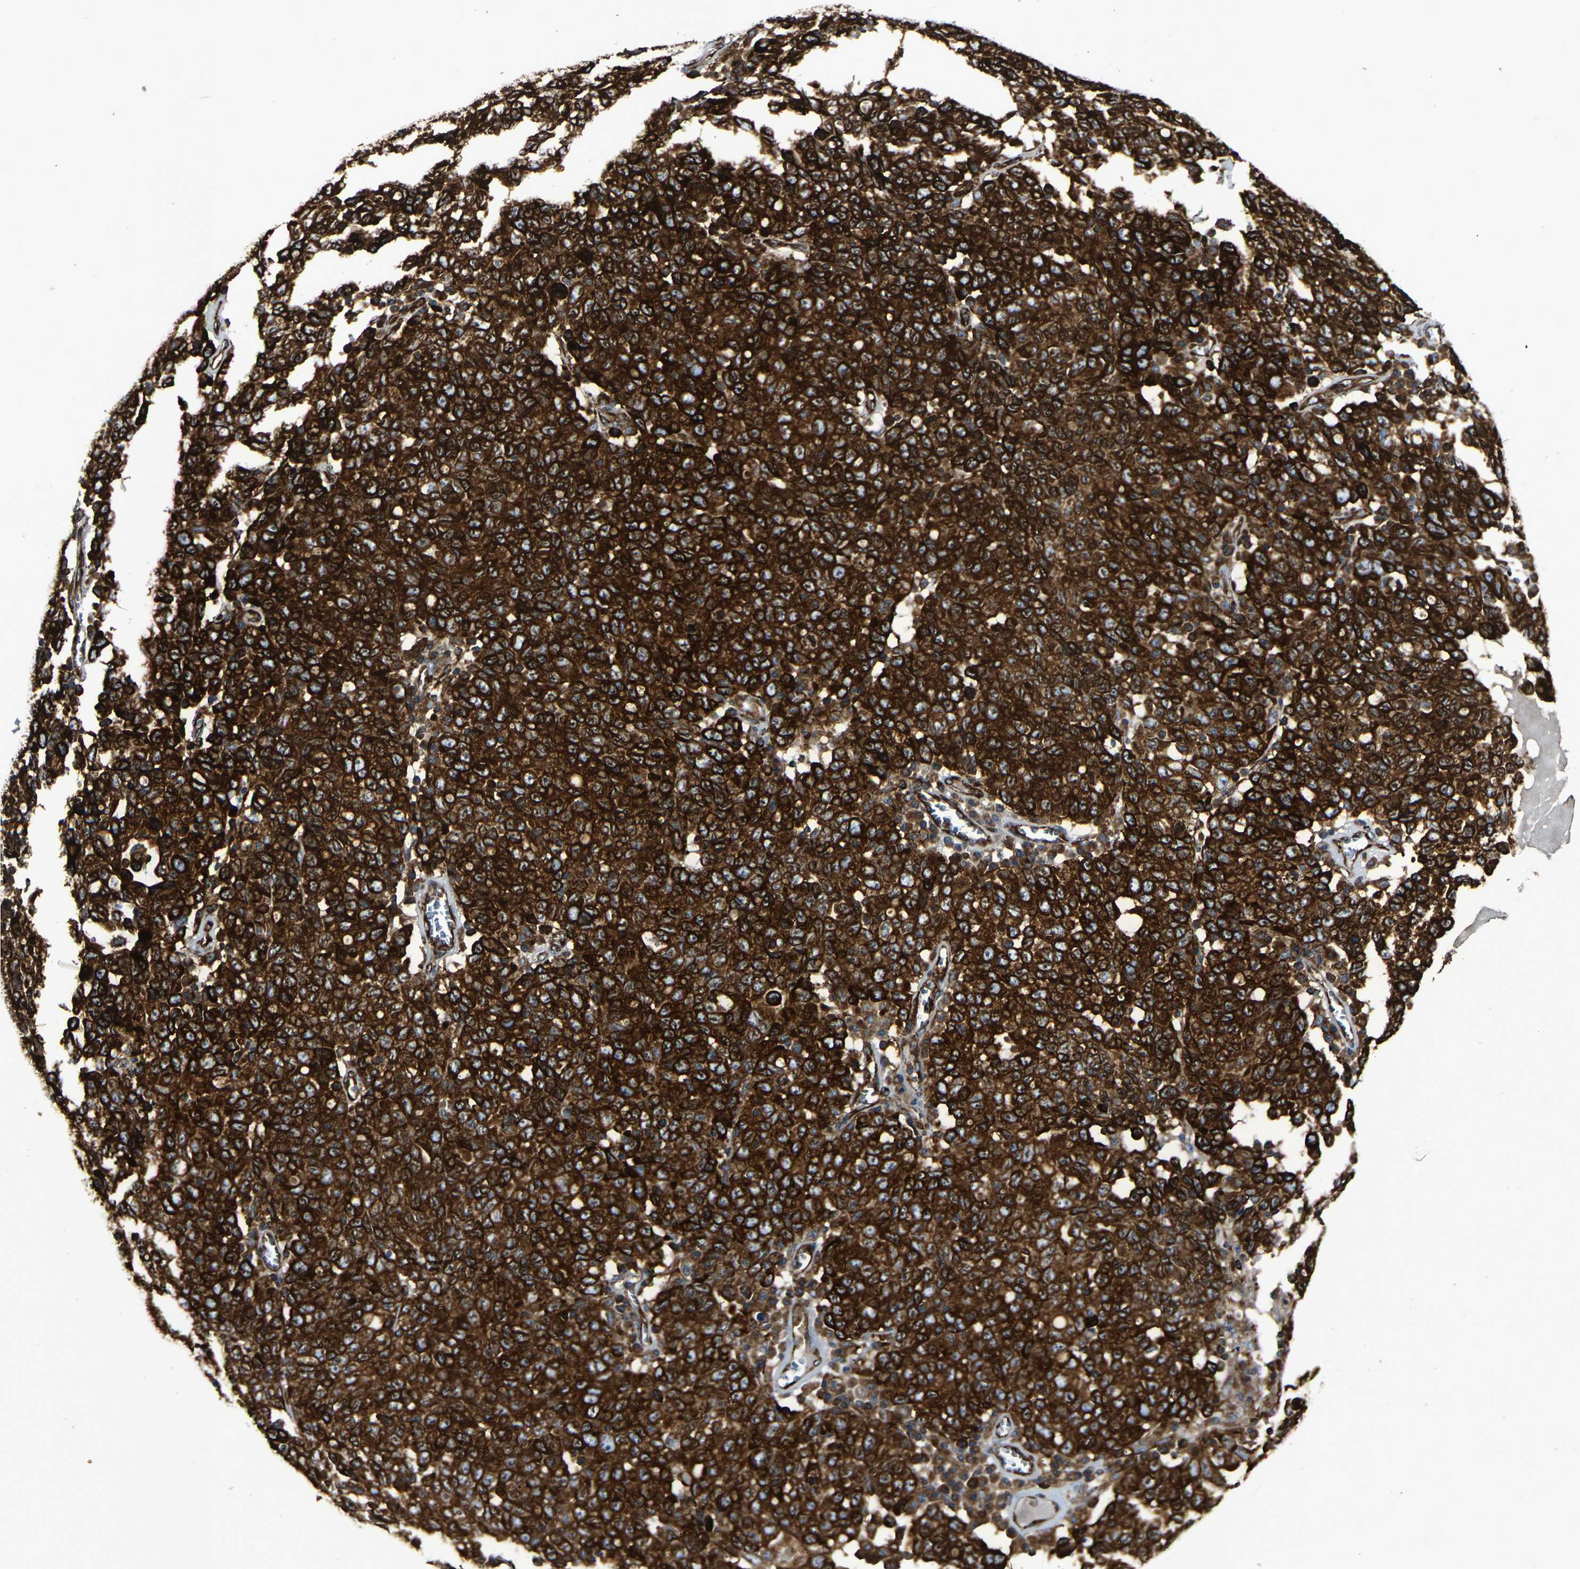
{"staining": {"intensity": "strong", "quantity": ">75%", "location": "cytoplasmic/membranous"}, "tissue": "ovarian cancer", "cell_type": "Tumor cells", "image_type": "cancer", "snomed": [{"axis": "morphology", "description": "Carcinoma, endometroid"}, {"axis": "topography", "description": "Ovary"}], "caption": "A brown stain labels strong cytoplasmic/membranous positivity of a protein in human ovarian endometroid carcinoma tumor cells. Using DAB (3,3'-diaminobenzidine) (brown) and hematoxylin (blue) stains, captured at high magnification using brightfield microscopy.", "gene": "MARCHF2", "patient": {"sex": "female", "age": 62}}